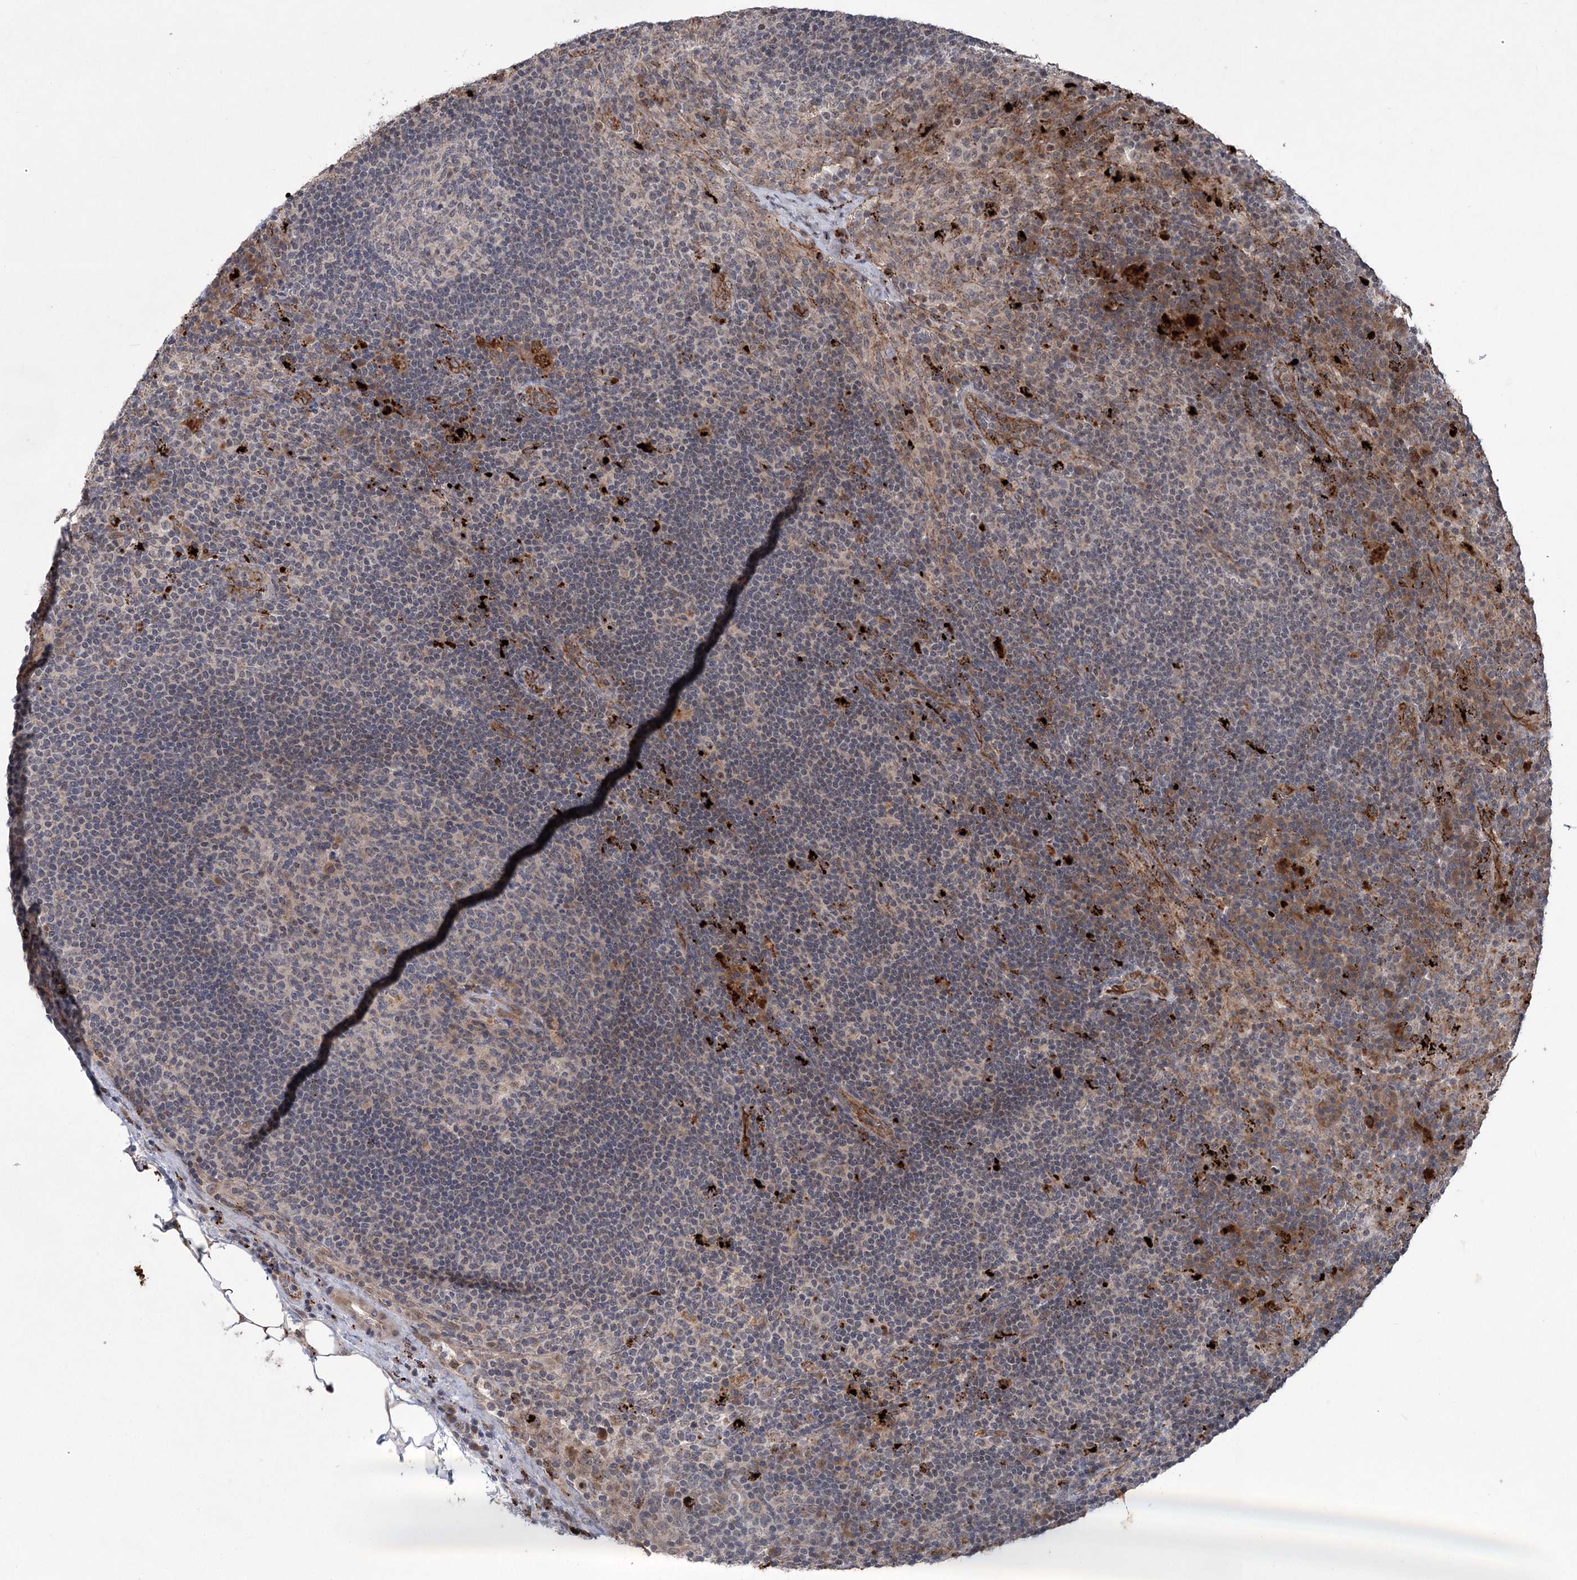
{"staining": {"intensity": "weak", "quantity": "<25%", "location": "cytoplasmic/membranous"}, "tissue": "lymph node", "cell_type": "Germinal center cells", "image_type": "normal", "snomed": [{"axis": "morphology", "description": "Normal tissue, NOS"}, {"axis": "topography", "description": "Lymph node"}], "caption": "DAB immunohistochemical staining of normal human lymph node shows no significant expression in germinal center cells.", "gene": "METTL24", "patient": {"sex": "female", "age": 70}}